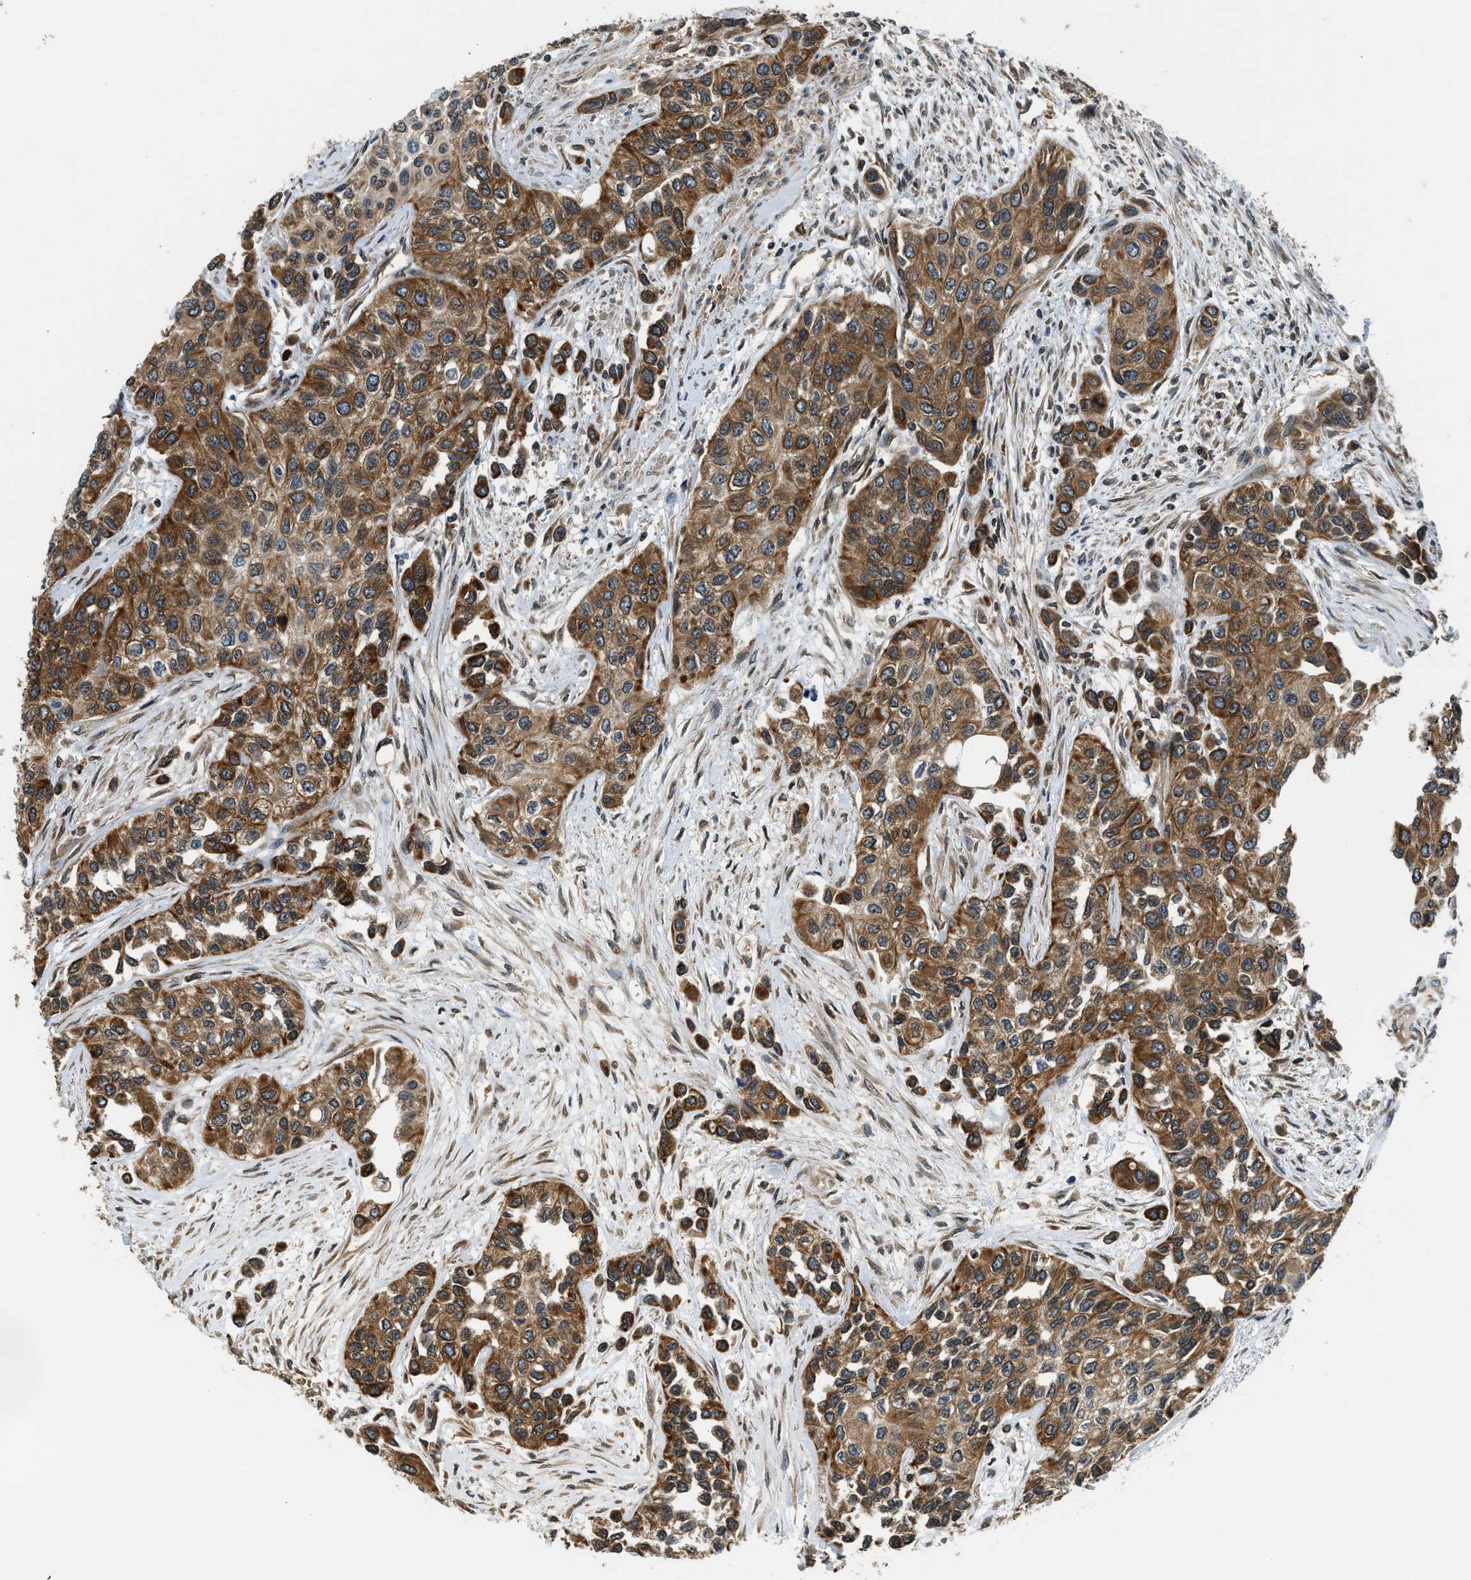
{"staining": {"intensity": "strong", "quantity": ">75%", "location": "cytoplasmic/membranous"}, "tissue": "urothelial cancer", "cell_type": "Tumor cells", "image_type": "cancer", "snomed": [{"axis": "morphology", "description": "Urothelial carcinoma, High grade"}, {"axis": "topography", "description": "Urinary bladder"}], "caption": "Human urothelial carcinoma (high-grade) stained with a brown dye demonstrates strong cytoplasmic/membranous positive positivity in about >75% of tumor cells.", "gene": "RETREG3", "patient": {"sex": "female", "age": 56}}